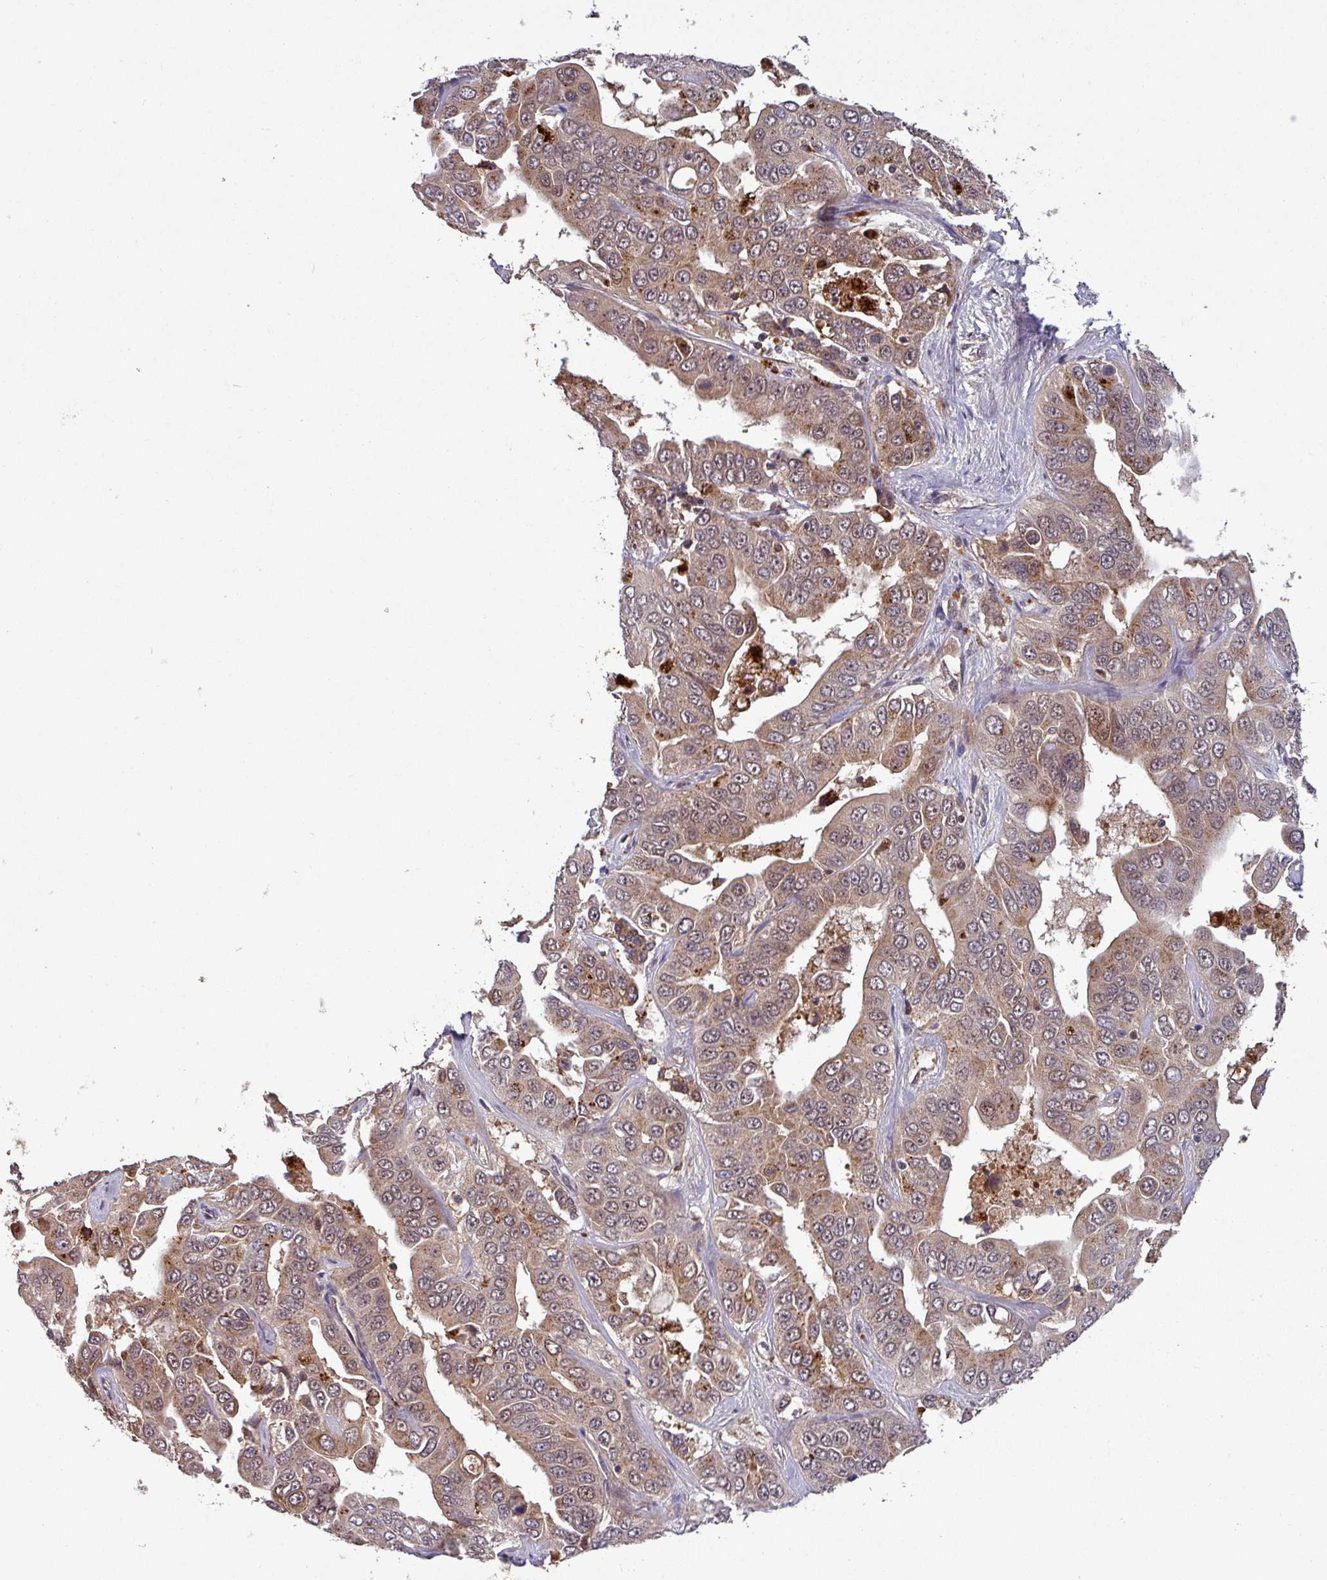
{"staining": {"intensity": "strong", "quantity": ">75%", "location": "cytoplasmic/membranous,nuclear"}, "tissue": "liver cancer", "cell_type": "Tumor cells", "image_type": "cancer", "snomed": [{"axis": "morphology", "description": "Cholangiocarcinoma"}, {"axis": "topography", "description": "Liver"}], "caption": "IHC of human liver cancer exhibits high levels of strong cytoplasmic/membranous and nuclear positivity in about >75% of tumor cells.", "gene": "PUS1", "patient": {"sex": "female", "age": 52}}